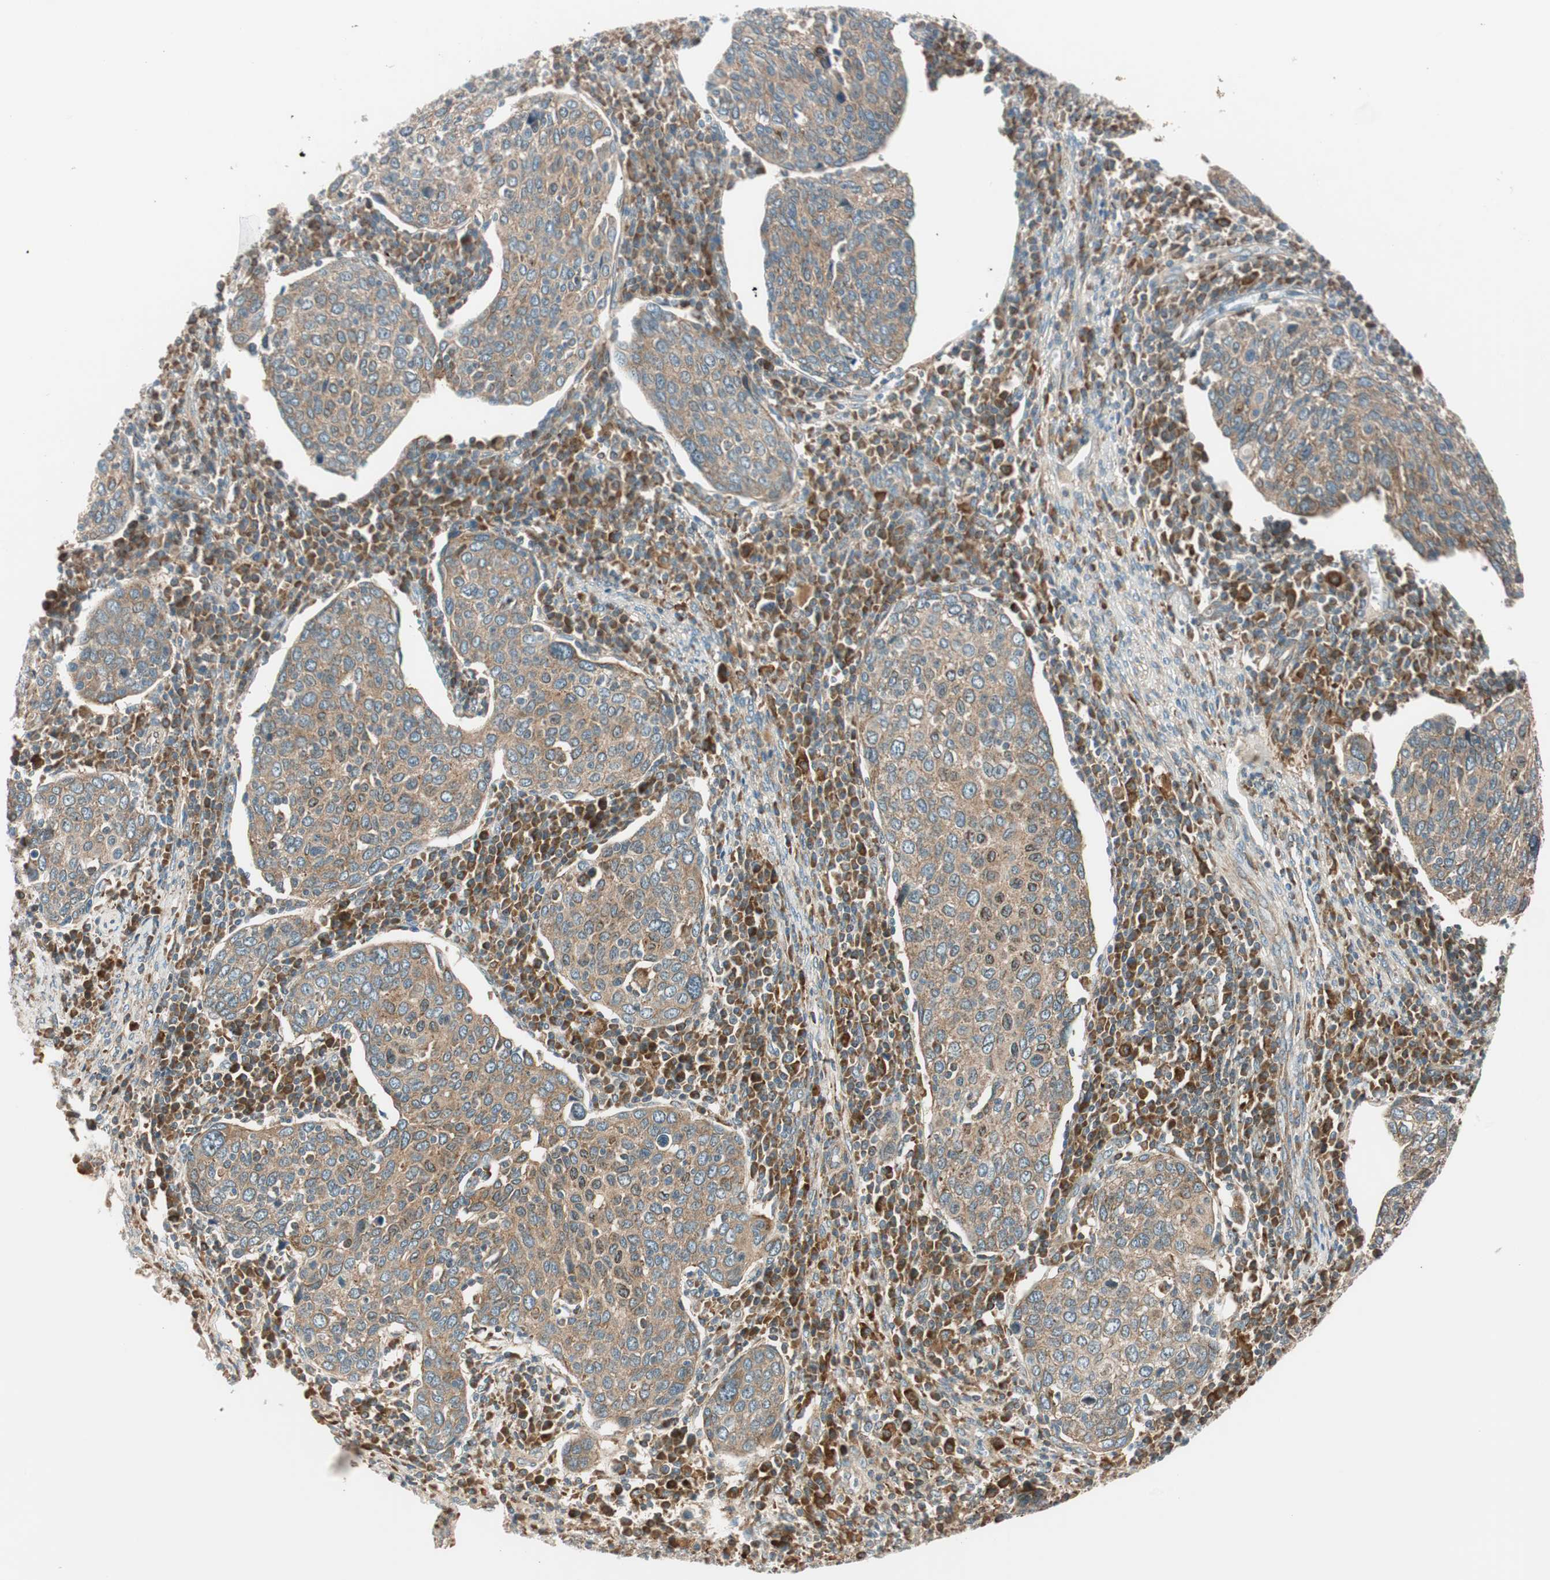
{"staining": {"intensity": "moderate", "quantity": ">75%", "location": "cytoplasmic/membranous"}, "tissue": "cervical cancer", "cell_type": "Tumor cells", "image_type": "cancer", "snomed": [{"axis": "morphology", "description": "Squamous cell carcinoma, NOS"}, {"axis": "topography", "description": "Cervix"}], "caption": "Protein analysis of squamous cell carcinoma (cervical) tissue displays moderate cytoplasmic/membranous positivity in about >75% of tumor cells.", "gene": "ABI1", "patient": {"sex": "female", "age": 40}}